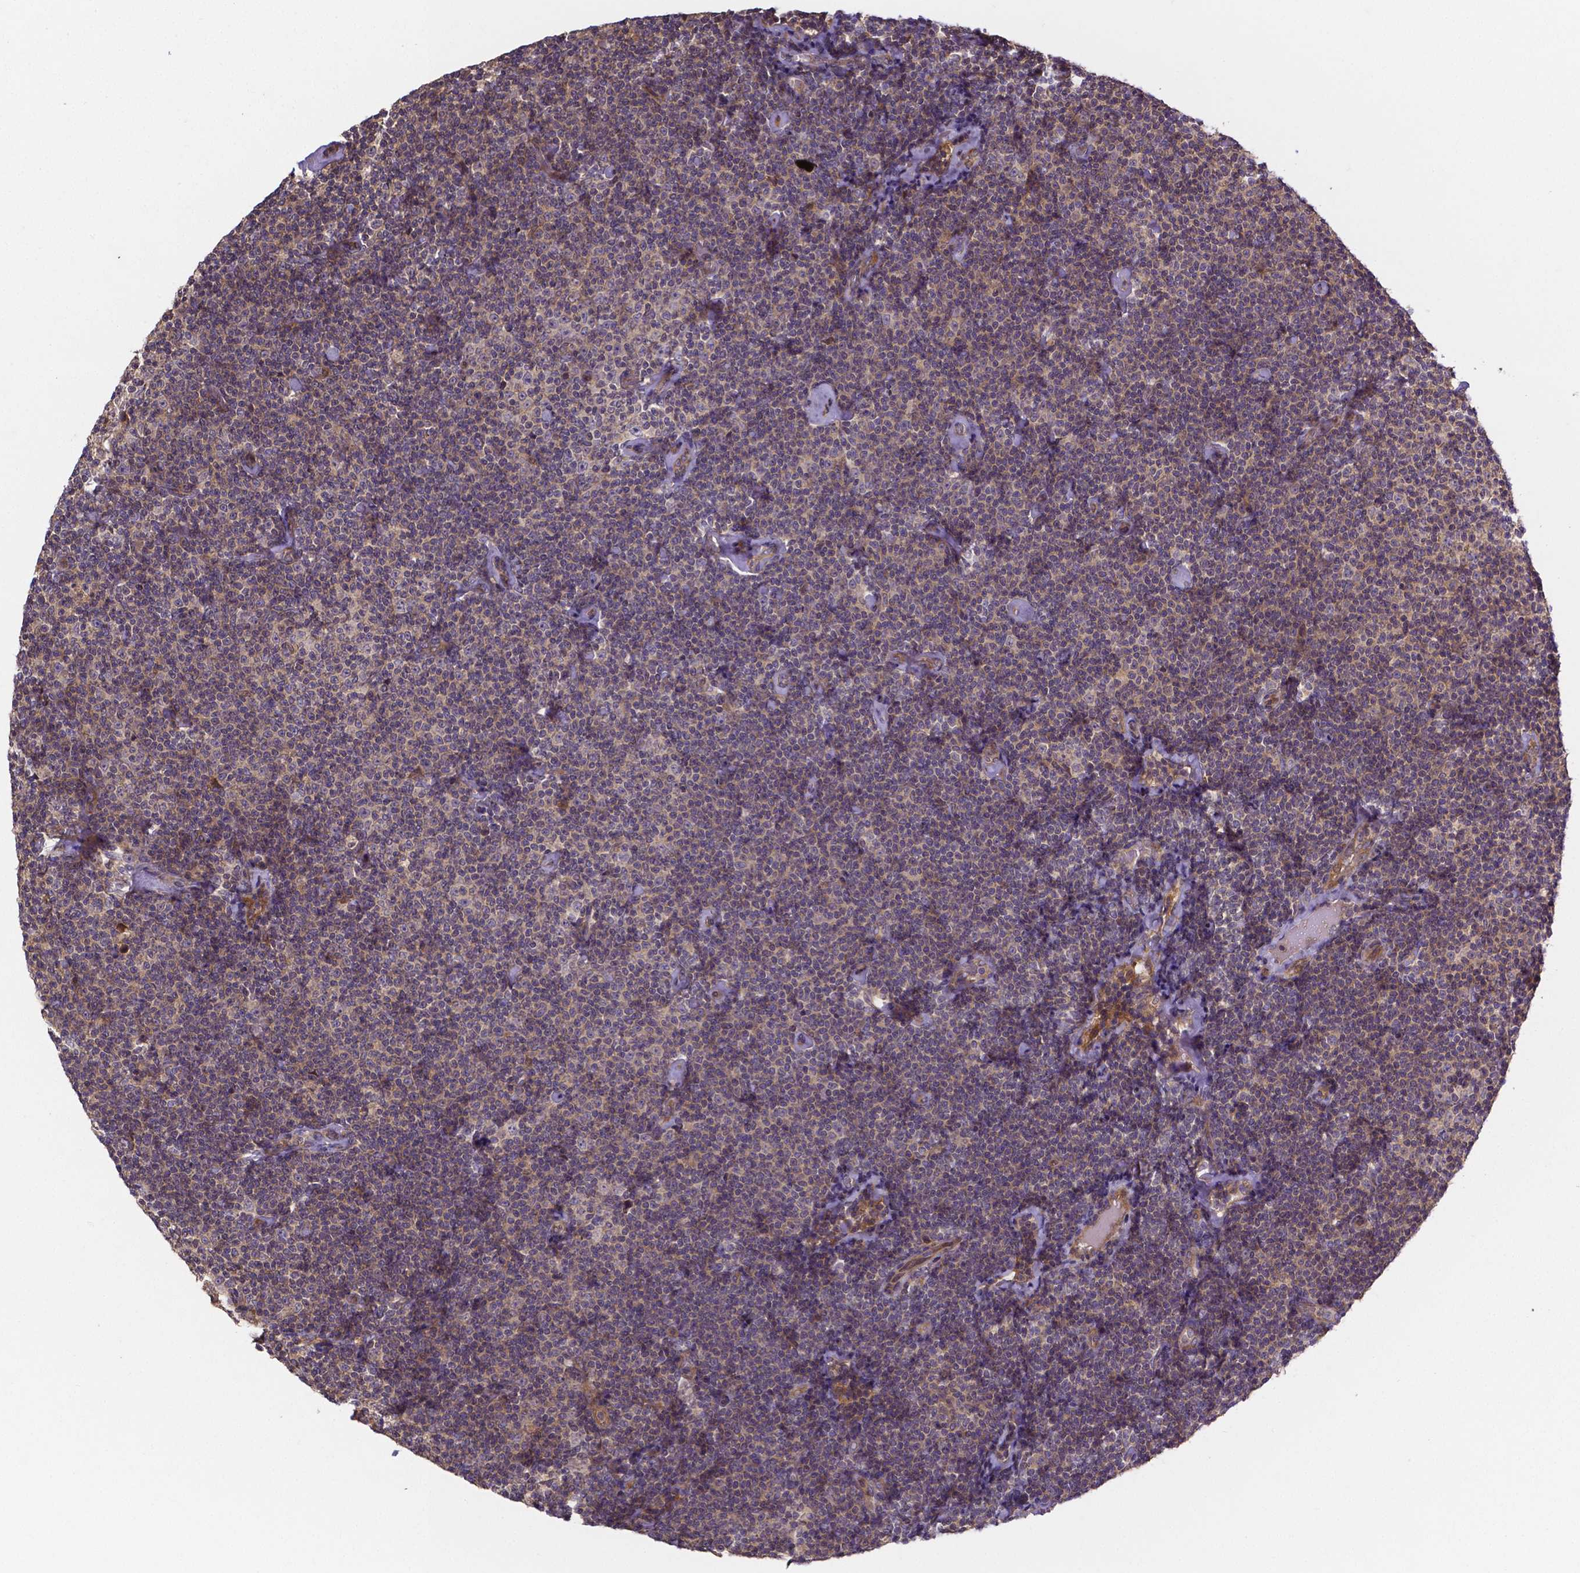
{"staining": {"intensity": "negative", "quantity": "none", "location": "none"}, "tissue": "lymphoma", "cell_type": "Tumor cells", "image_type": "cancer", "snomed": [{"axis": "morphology", "description": "Malignant lymphoma, non-Hodgkin's type, Low grade"}, {"axis": "topography", "description": "Lymph node"}], "caption": "This micrograph is of low-grade malignant lymphoma, non-Hodgkin's type stained with immunohistochemistry (IHC) to label a protein in brown with the nuclei are counter-stained blue. There is no expression in tumor cells. Nuclei are stained in blue.", "gene": "RNF123", "patient": {"sex": "male", "age": 81}}